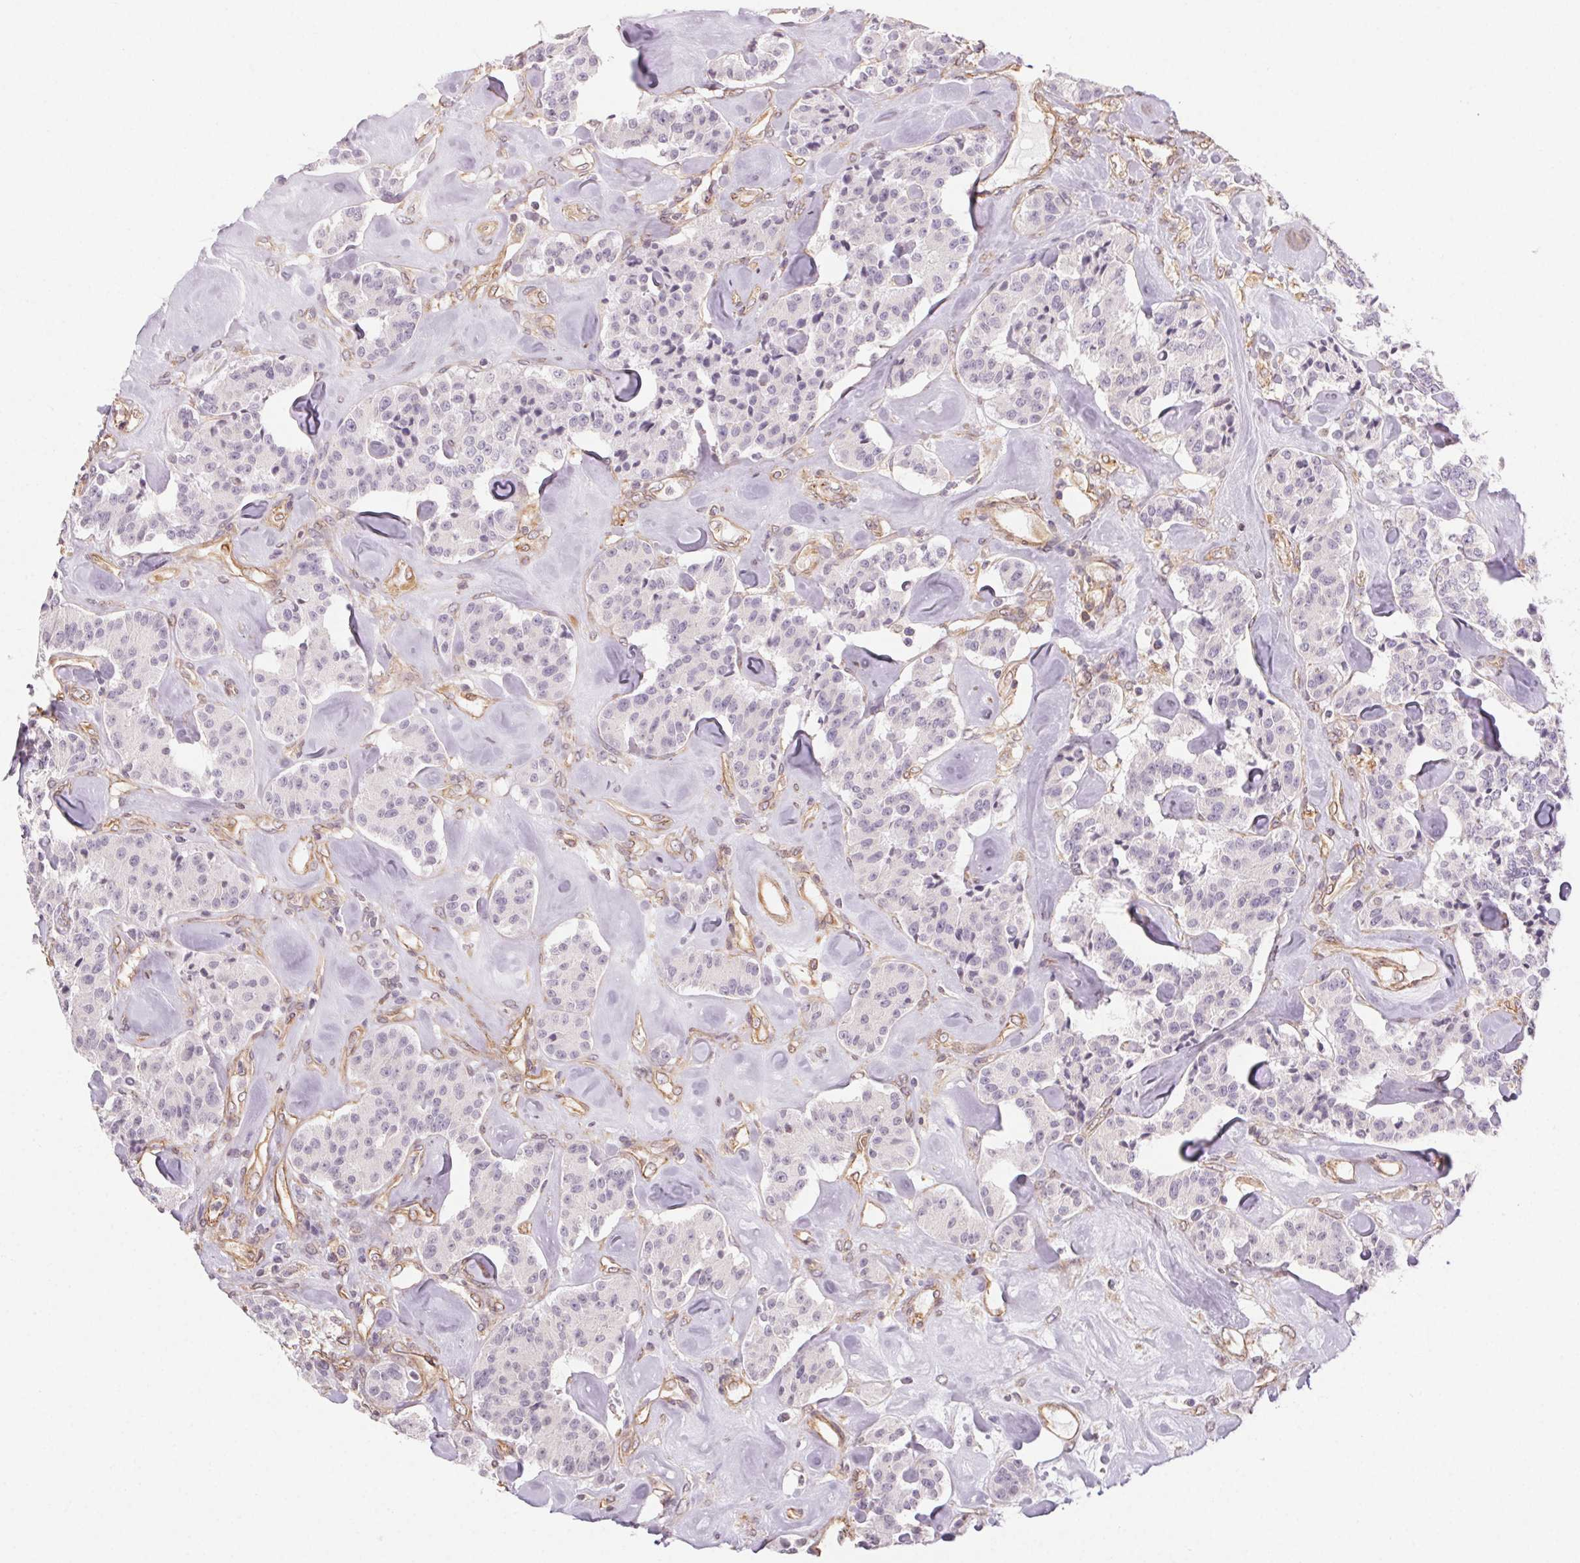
{"staining": {"intensity": "negative", "quantity": "none", "location": "none"}, "tissue": "carcinoid", "cell_type": "Tumor cells", "image_type": "cancer", "snomed": [{"axis": "morphology", "description": "Carcinoid, malignant, NOS"}, {"axis": "topography", "description": "Pancreas"}], "caption": "A histopathology image of carcinoid stained for a protein shows no brown staining in tumor cells.", "gene": "PLA2G4F", "patient": {"sex": "male", "age": 41}}